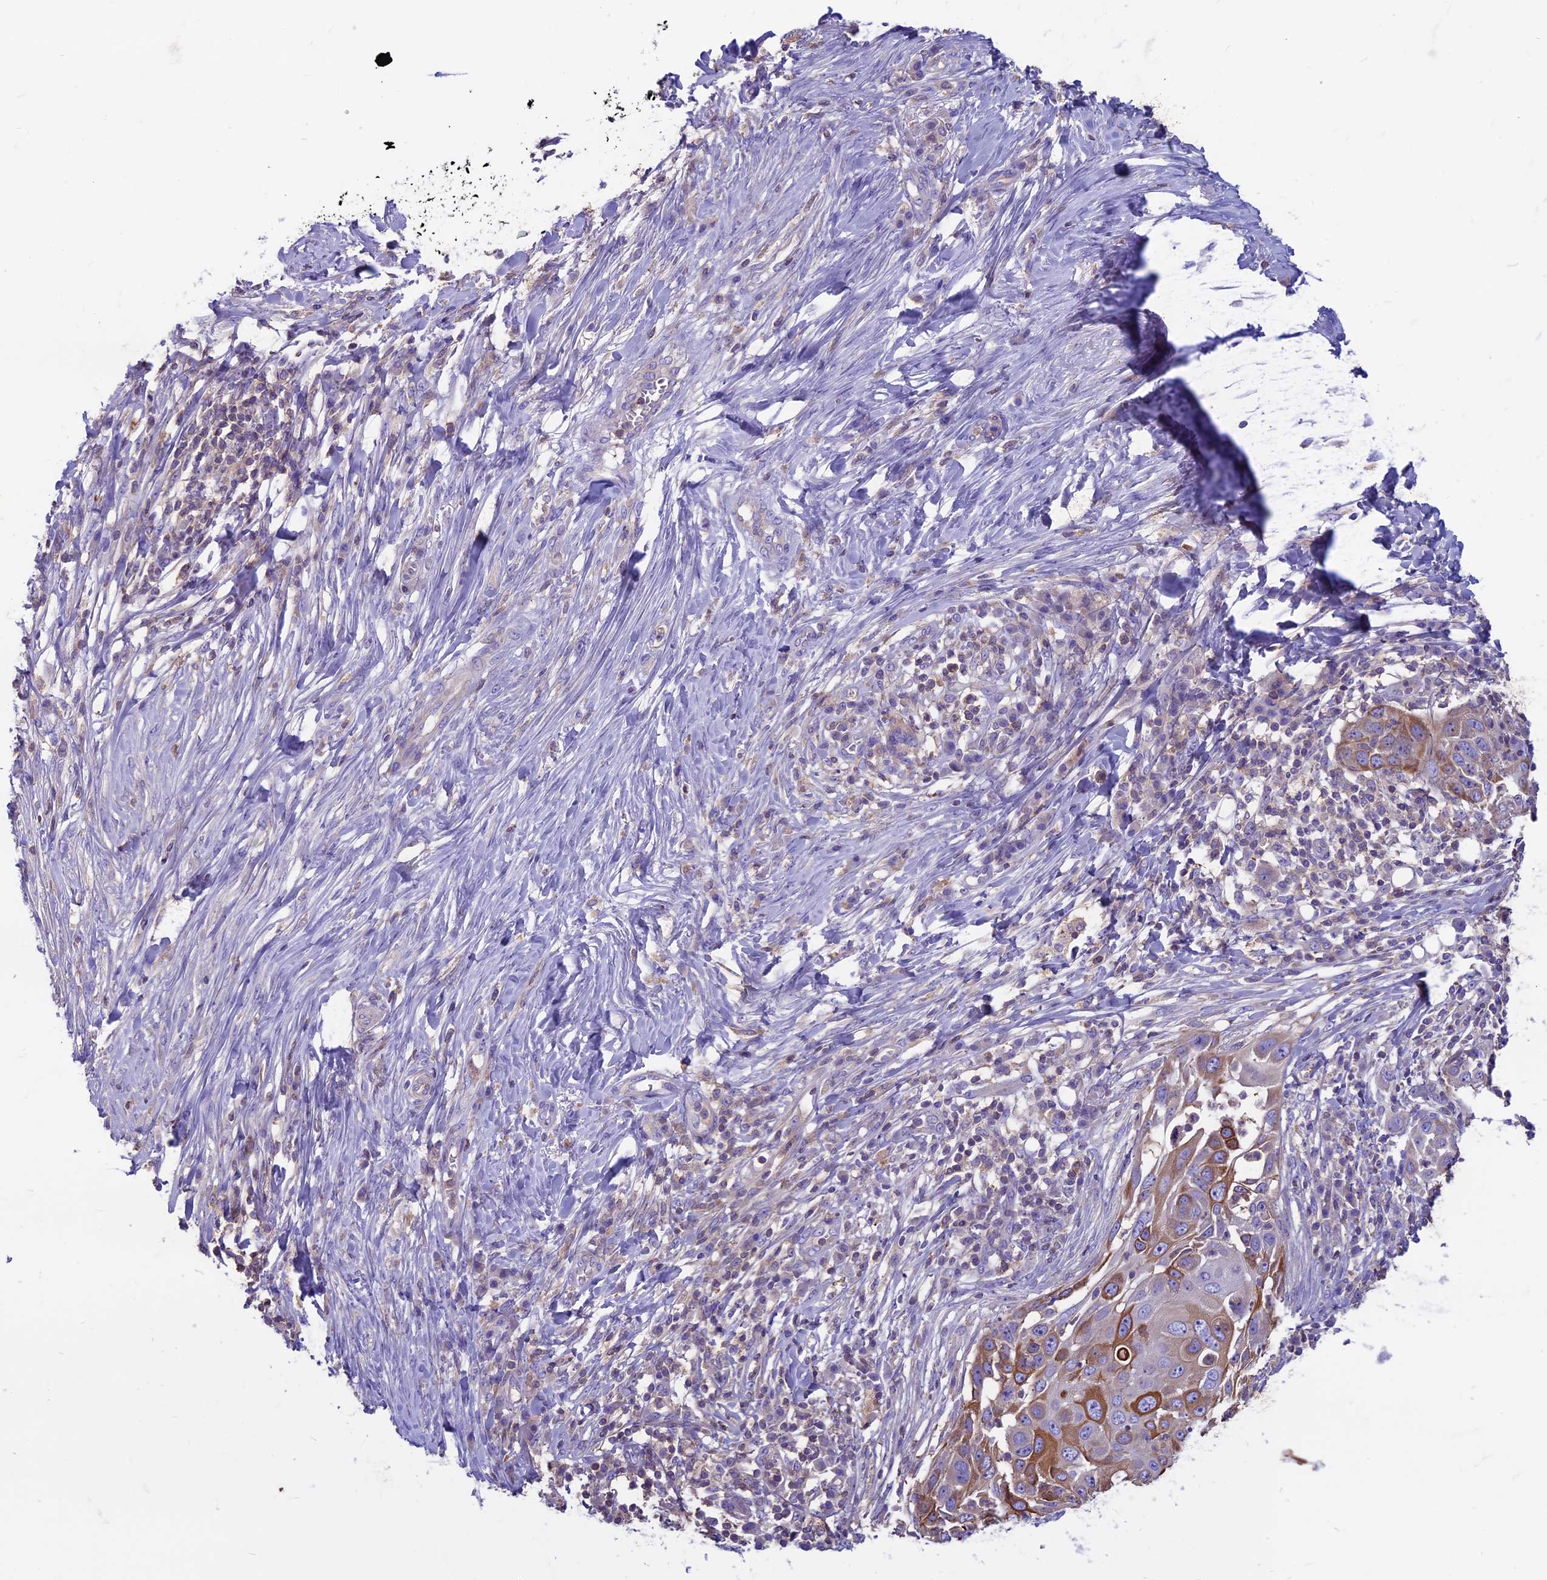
{"staining": {"intensity": "moderate", "quantity": "<25%", "location": "cytoplasmic/membranous"}, "tissue": "skin cancer", "cell_type": "Tumor cells", "image_type": "cancer", "snomed": [{"axis": "morphology", "description": "Squamous cell carcinoma, NOS"}, {"axis": "topography", "description": "Skin"}], "caption": "Protein expression analysis of skin cancer reveals moderate cytoplasmic/membranous expression in about <25% of tumor cells.", "gene": "CDAN1", "patient": {"sex": "female", "age": 44}}